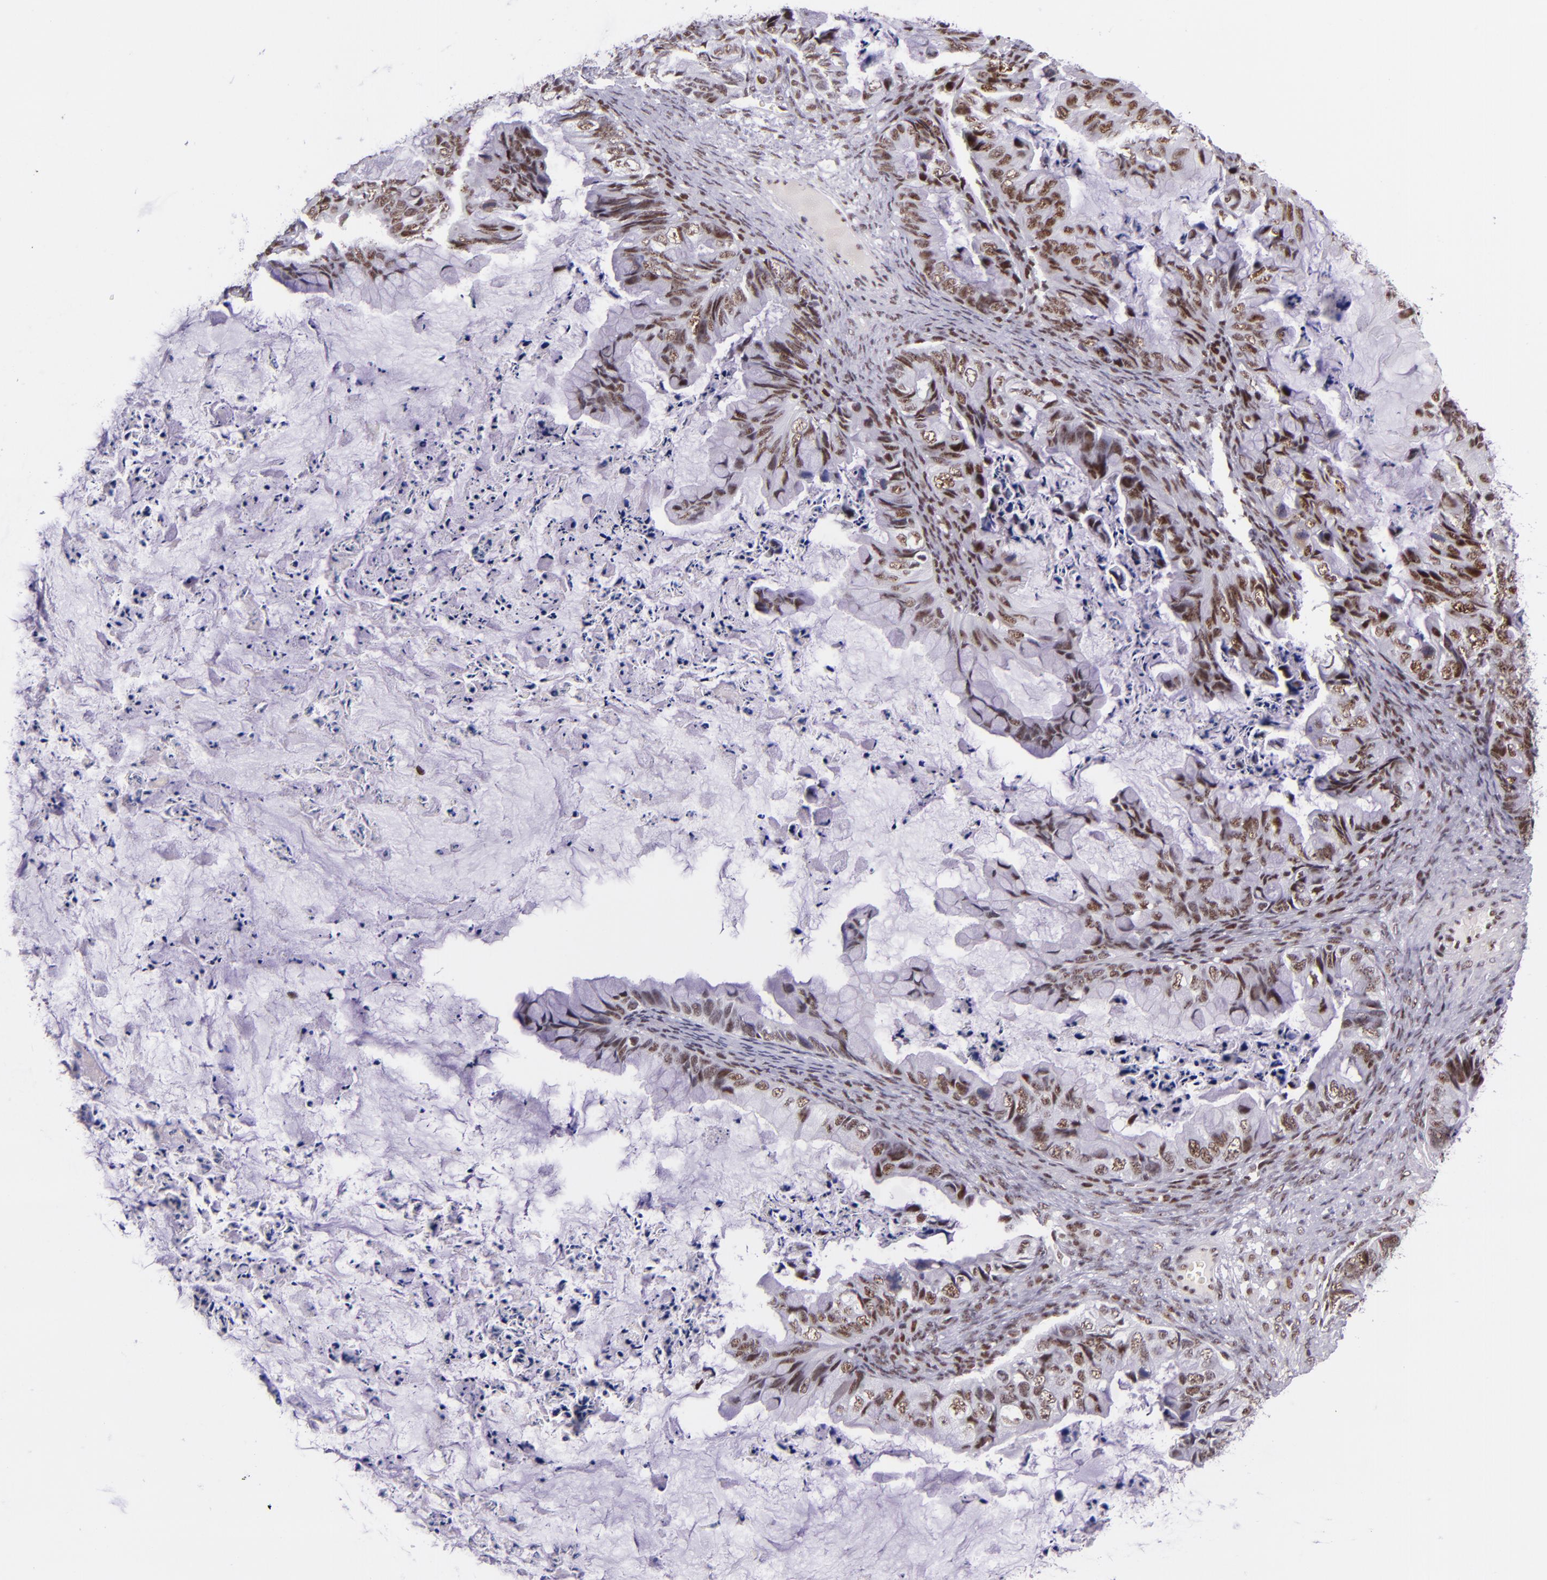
{"staining": {"intensity": "moderate", "quantity": "25%-75%", "location": "nuclear"}, "tissue": "ovarian cancer", "cell_type": "Tumor cells", "image_type": "cancer", "snomed": [{"axis": "morphology", "description": "Cystadenocarcinoma, mucinous, NOS"}, {"axis": "topography", "description": "Ovary"}], "caption": "The micrograph exhibits immunohistochemical staining of ovarian cancer. There is moderate nuclear positivity is present in approximately 25%-75% of tumor cells. Nuclei are stained in blue.", "gene": "GPKOW", "patient": {"sex": "female", "age": 36}}